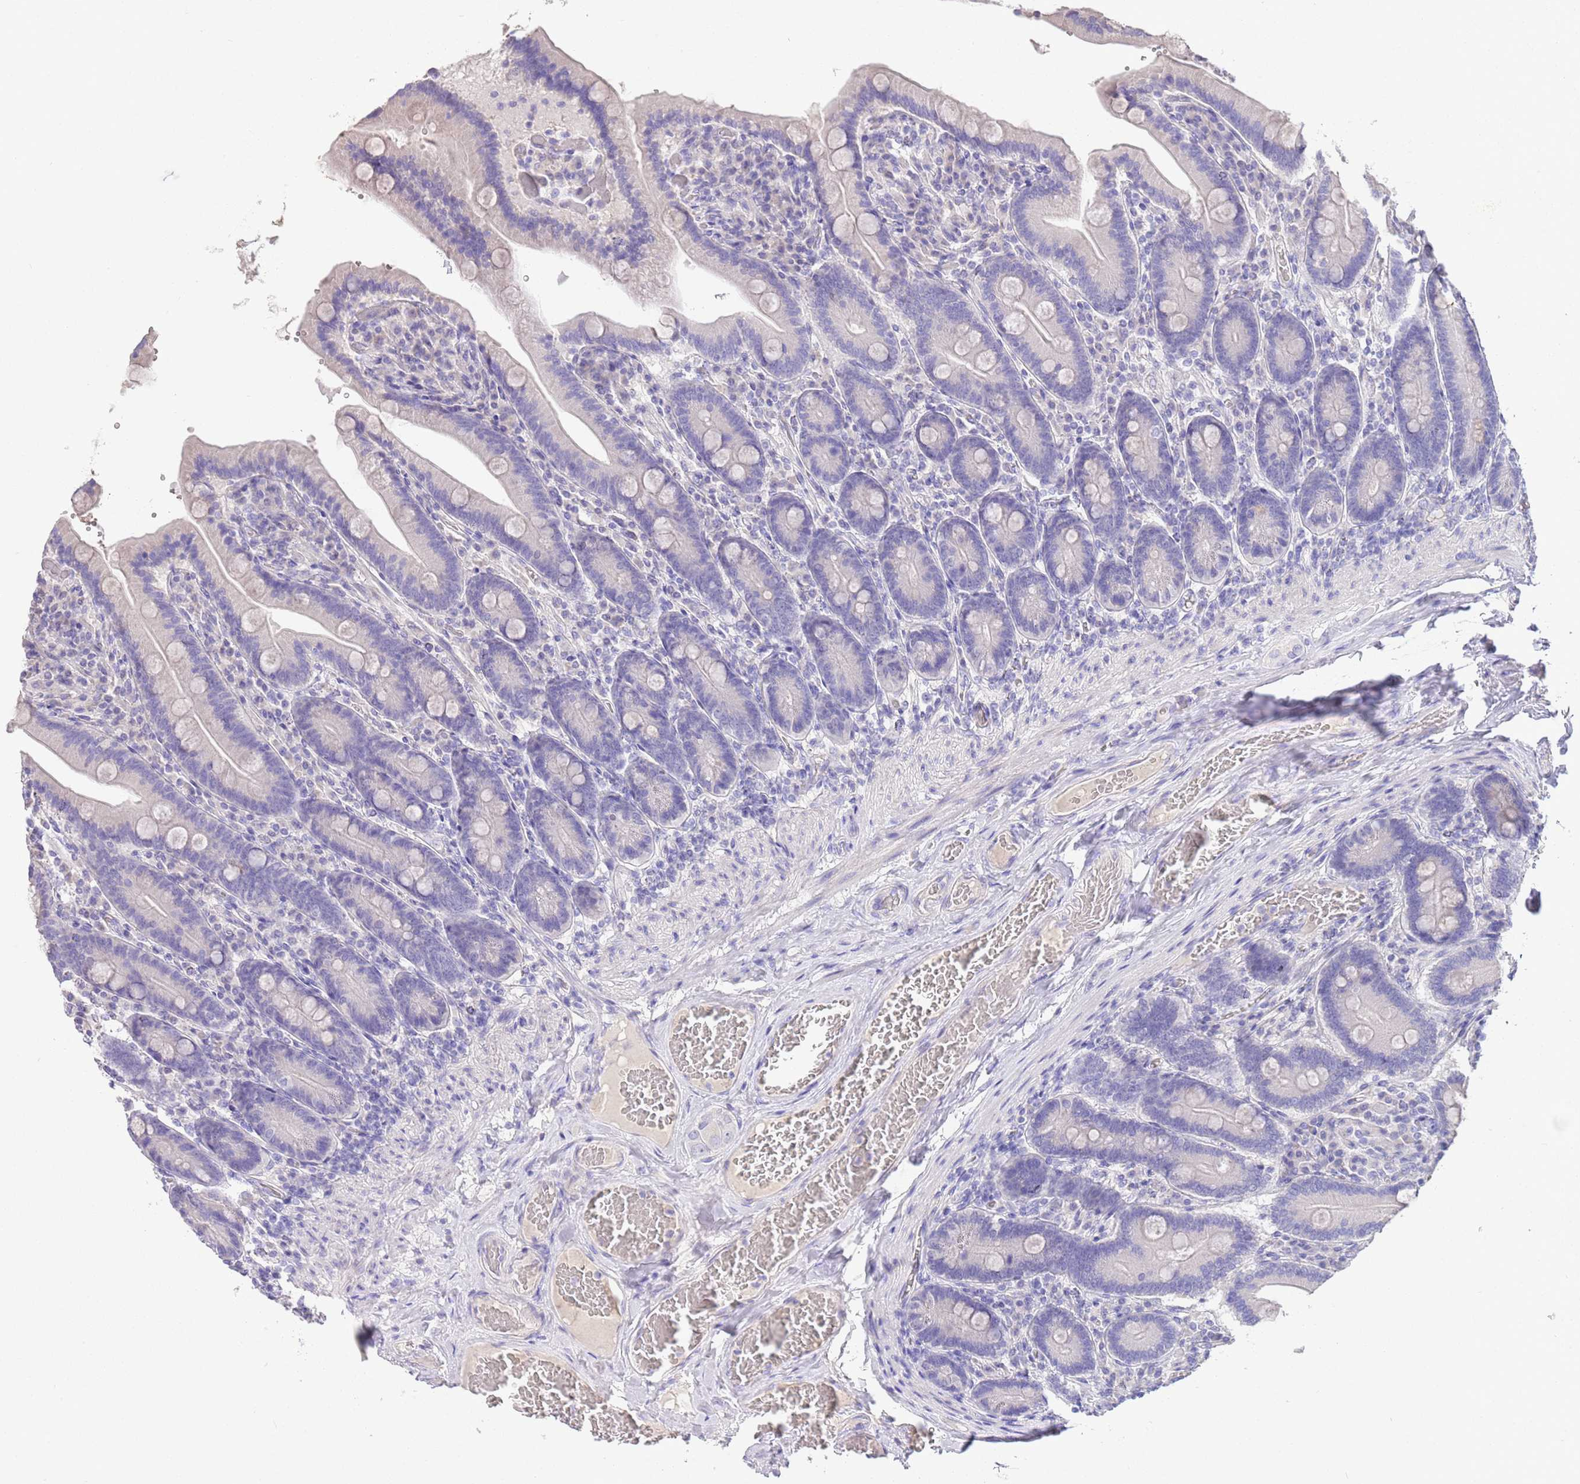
{"staining": {"intensity": "negative", "quantity": "none", "location": "none"}, "tissue": "duodenum", "cell_type": "Glandular cells", "image_type": "normal", "snomed": [{"axis": "morphology", "description": "Normal tissue, NOS"}, {"axis": "topography", "description": "Duodenum"}], "caption": "Immunohistochemistry (IHC) image of normal human duodenum stained for a protein (brown), which reveals no expression in glandular cells. The staining is performed using DAB brown chromogen with nuclei counter-stained in using hematoxylin.", "gene": "SFTPA1", "patient": {"sex": "female", "age": 62}}